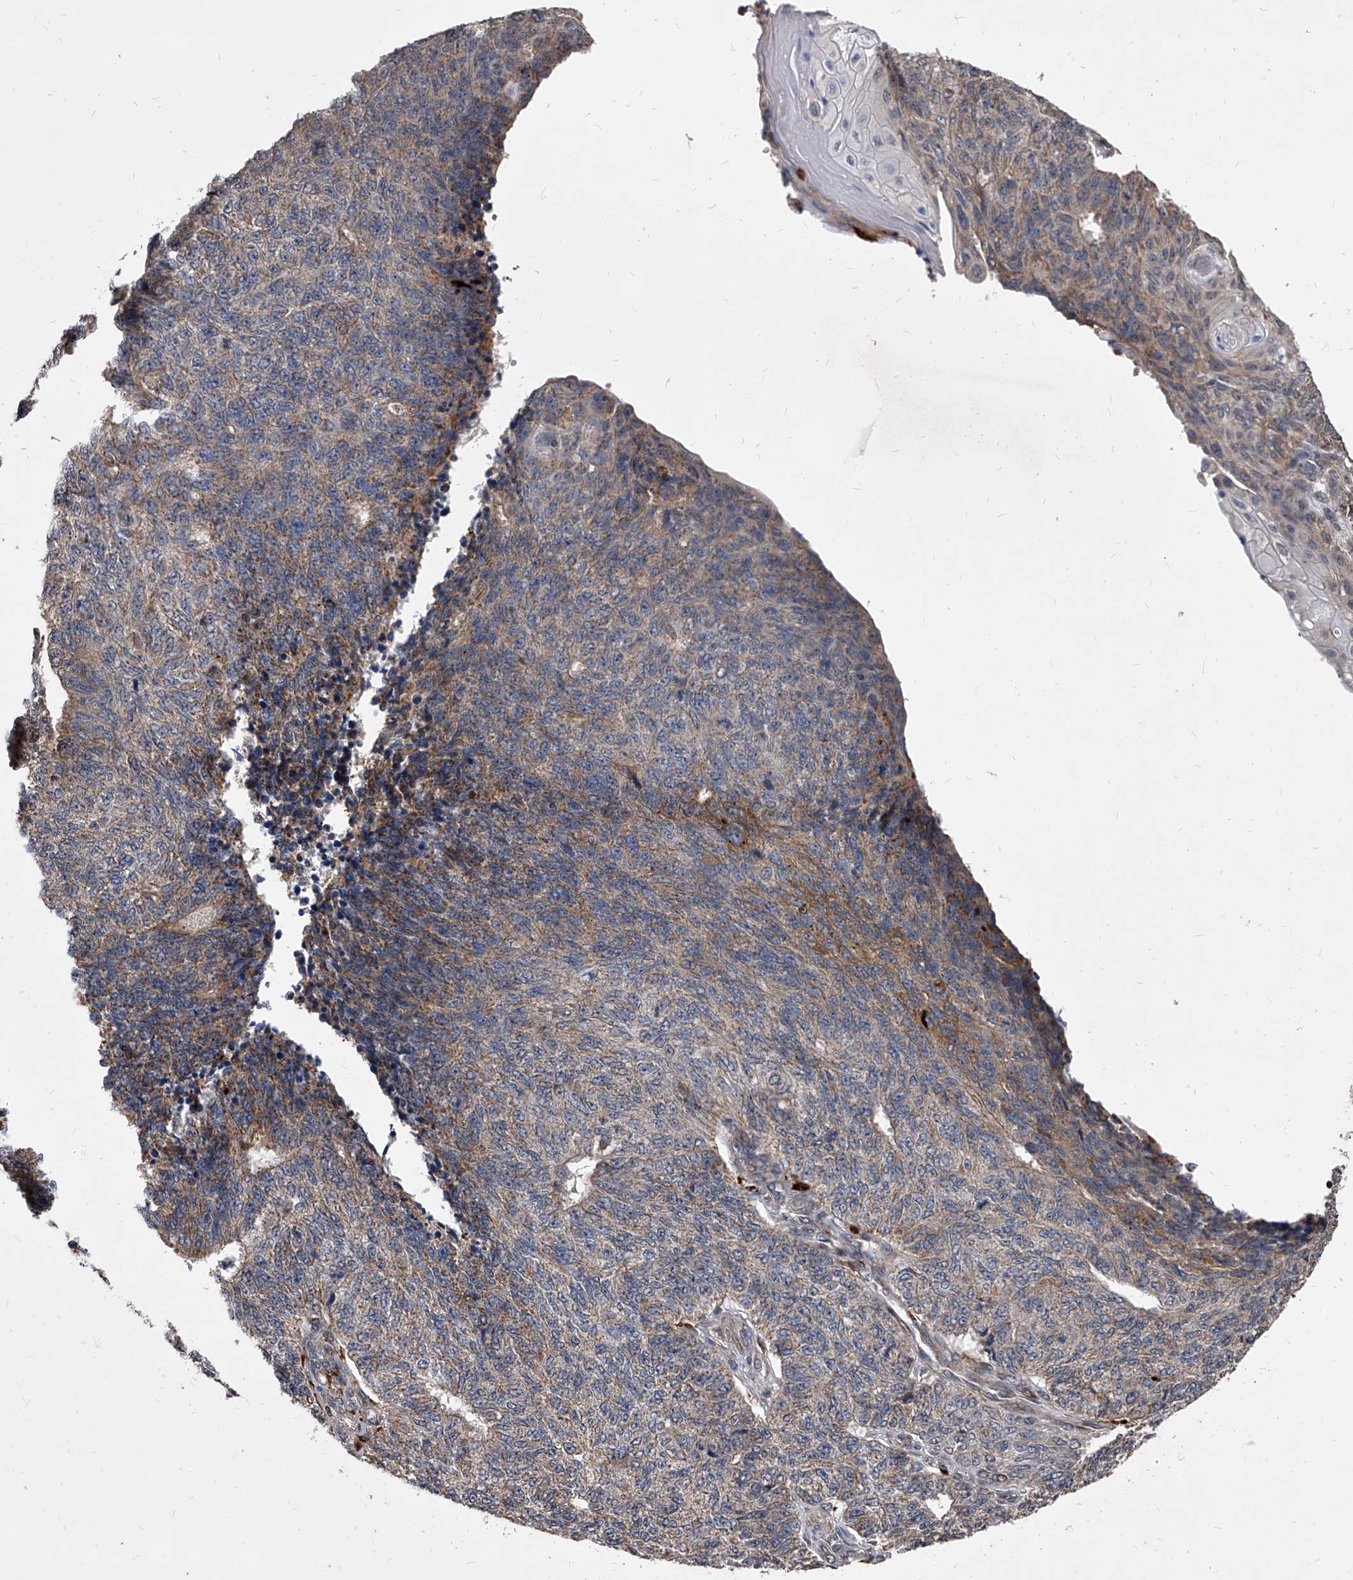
{"staining": {"intensity": "moderate", "quantity": "<25%", "location": "cytoplasmic/membranous"}, "tissue": "endometrial cancer", "cell_type": "Tumor cells", "image_type": "cancer", "snomed": [{"axis": "morphology", "description": "Adenocarcinoma, NOS"}, {"axis": "topography", "description": "Endometrium"}], "caption": "Immunohistochemical staining of endometrial cancer demonstrates moderate cytoplasmic/membranous protein expression in about <25% of tumor cells.", "gene": "SOBP", "patient": {"sex": "female", "age": 32}}